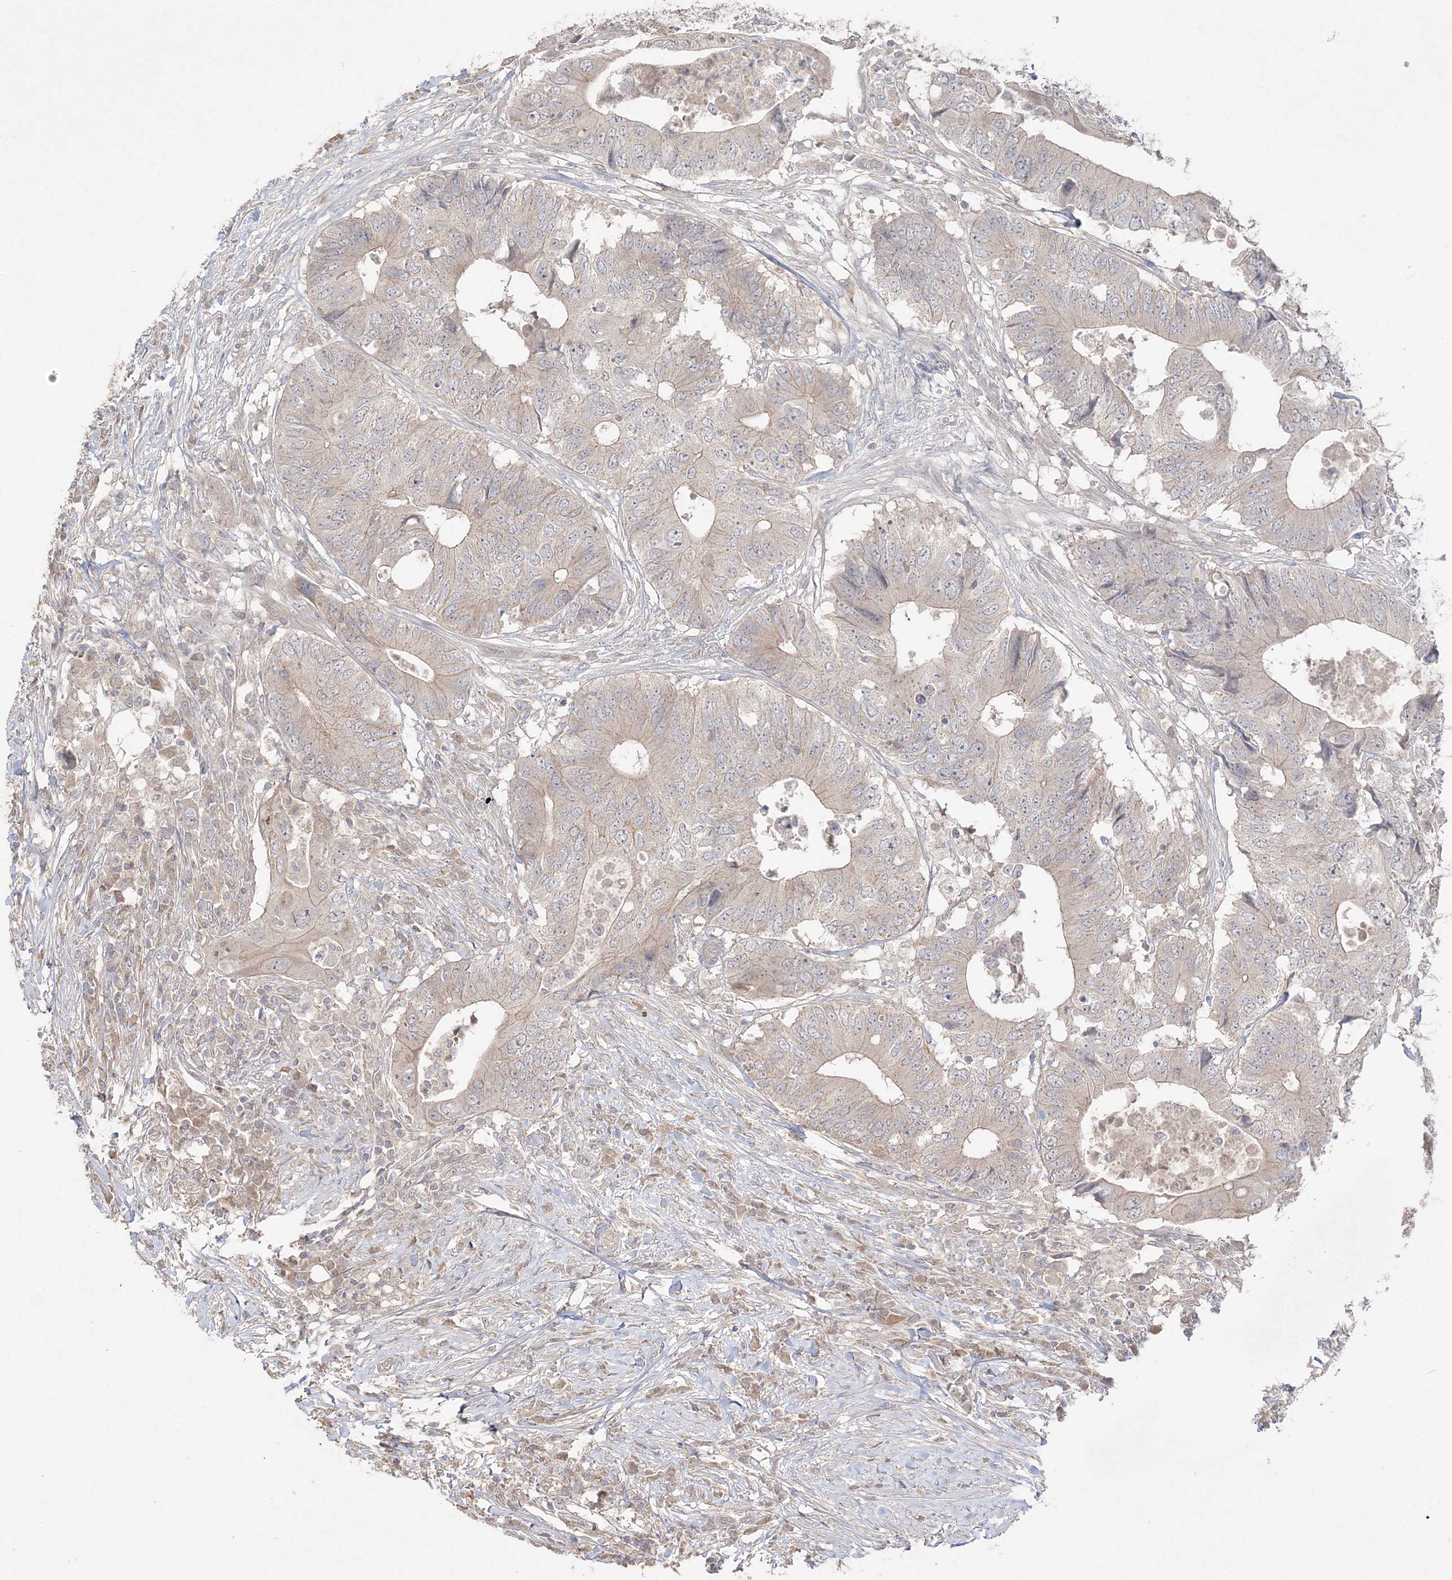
{"staining": {"intensity": "weak", "quantity": "<25%", "location": "cytoplasmic/membranous"}, "tissue": "colorectal cancer", "cell_type": "Tumor cells", "image_type": "cancer", "snomed": [{"axis": "morphology", "description": "Adenocarcinoma, NOS"}, {"axis": "topography", "description": "Colon"}], "caption": "Histopathology image shows no significant protein positivity in tumor cells of colorectal cancer. Brightfield microscopy of IHC stained with DAB (brown) and hematoxylin (blue), captured at high magnification.", "gene": "SH3BP4", "patient": {"sex": "male", "age": 71}}